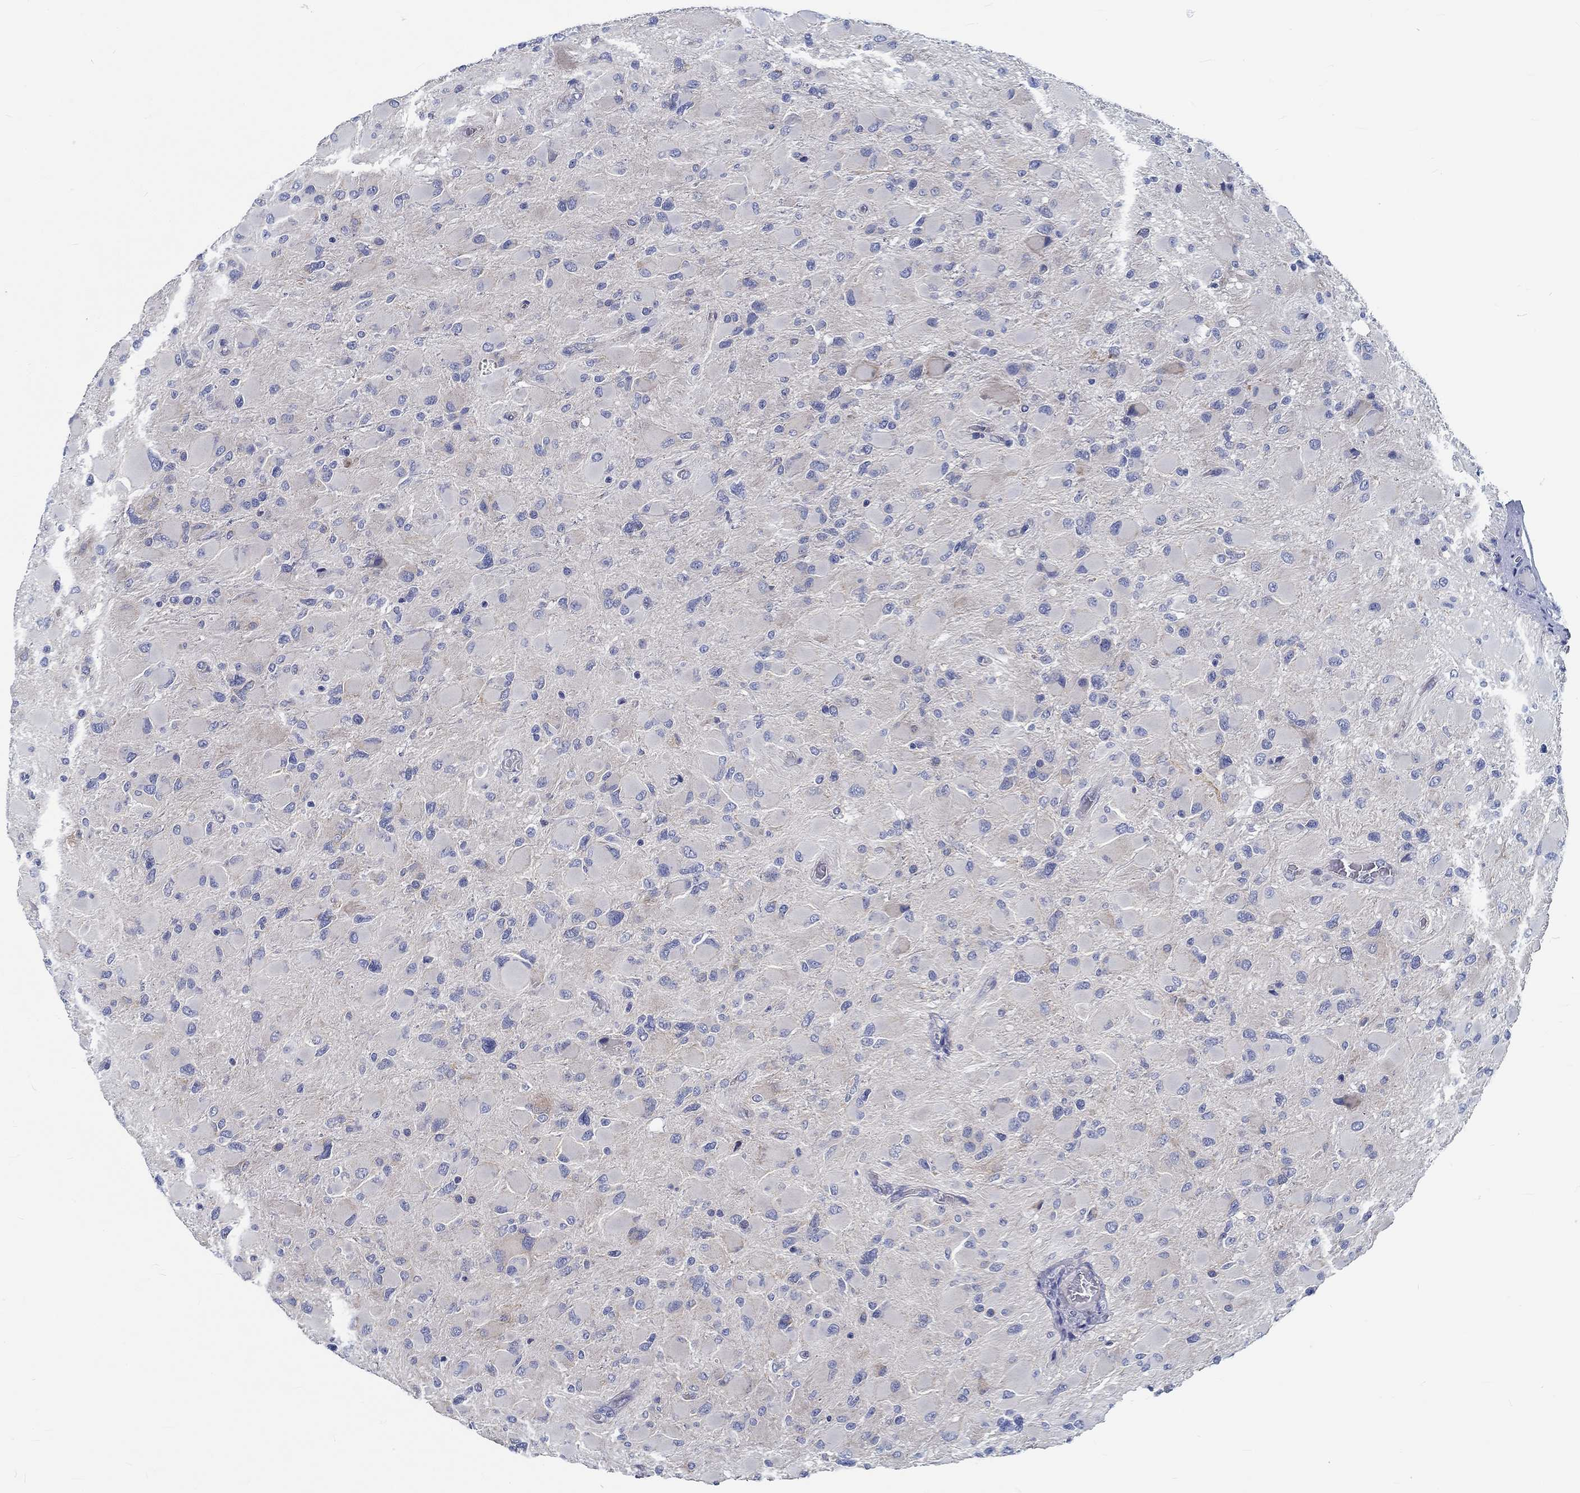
{"staining": {"intensity": "weak", "quantity": "<25%", "location": "cytoplasmic/membranous"}, "tissue": "glioma", "cell_type": "Tumor cells", "image_type": "cancer", "snomed": [{"axis": "morphology", "description": "Glioma, malignant, High grade"}, {"axis": "topography", "description": "Cerebral cortex"}], "caption": "Human high-grade glioma (malignant) stained for a protein using immunohistochemistry shows no expression in tumor cells.", "gene": "MYBPC1", "patient": {"sex": "female", "age": 36}}